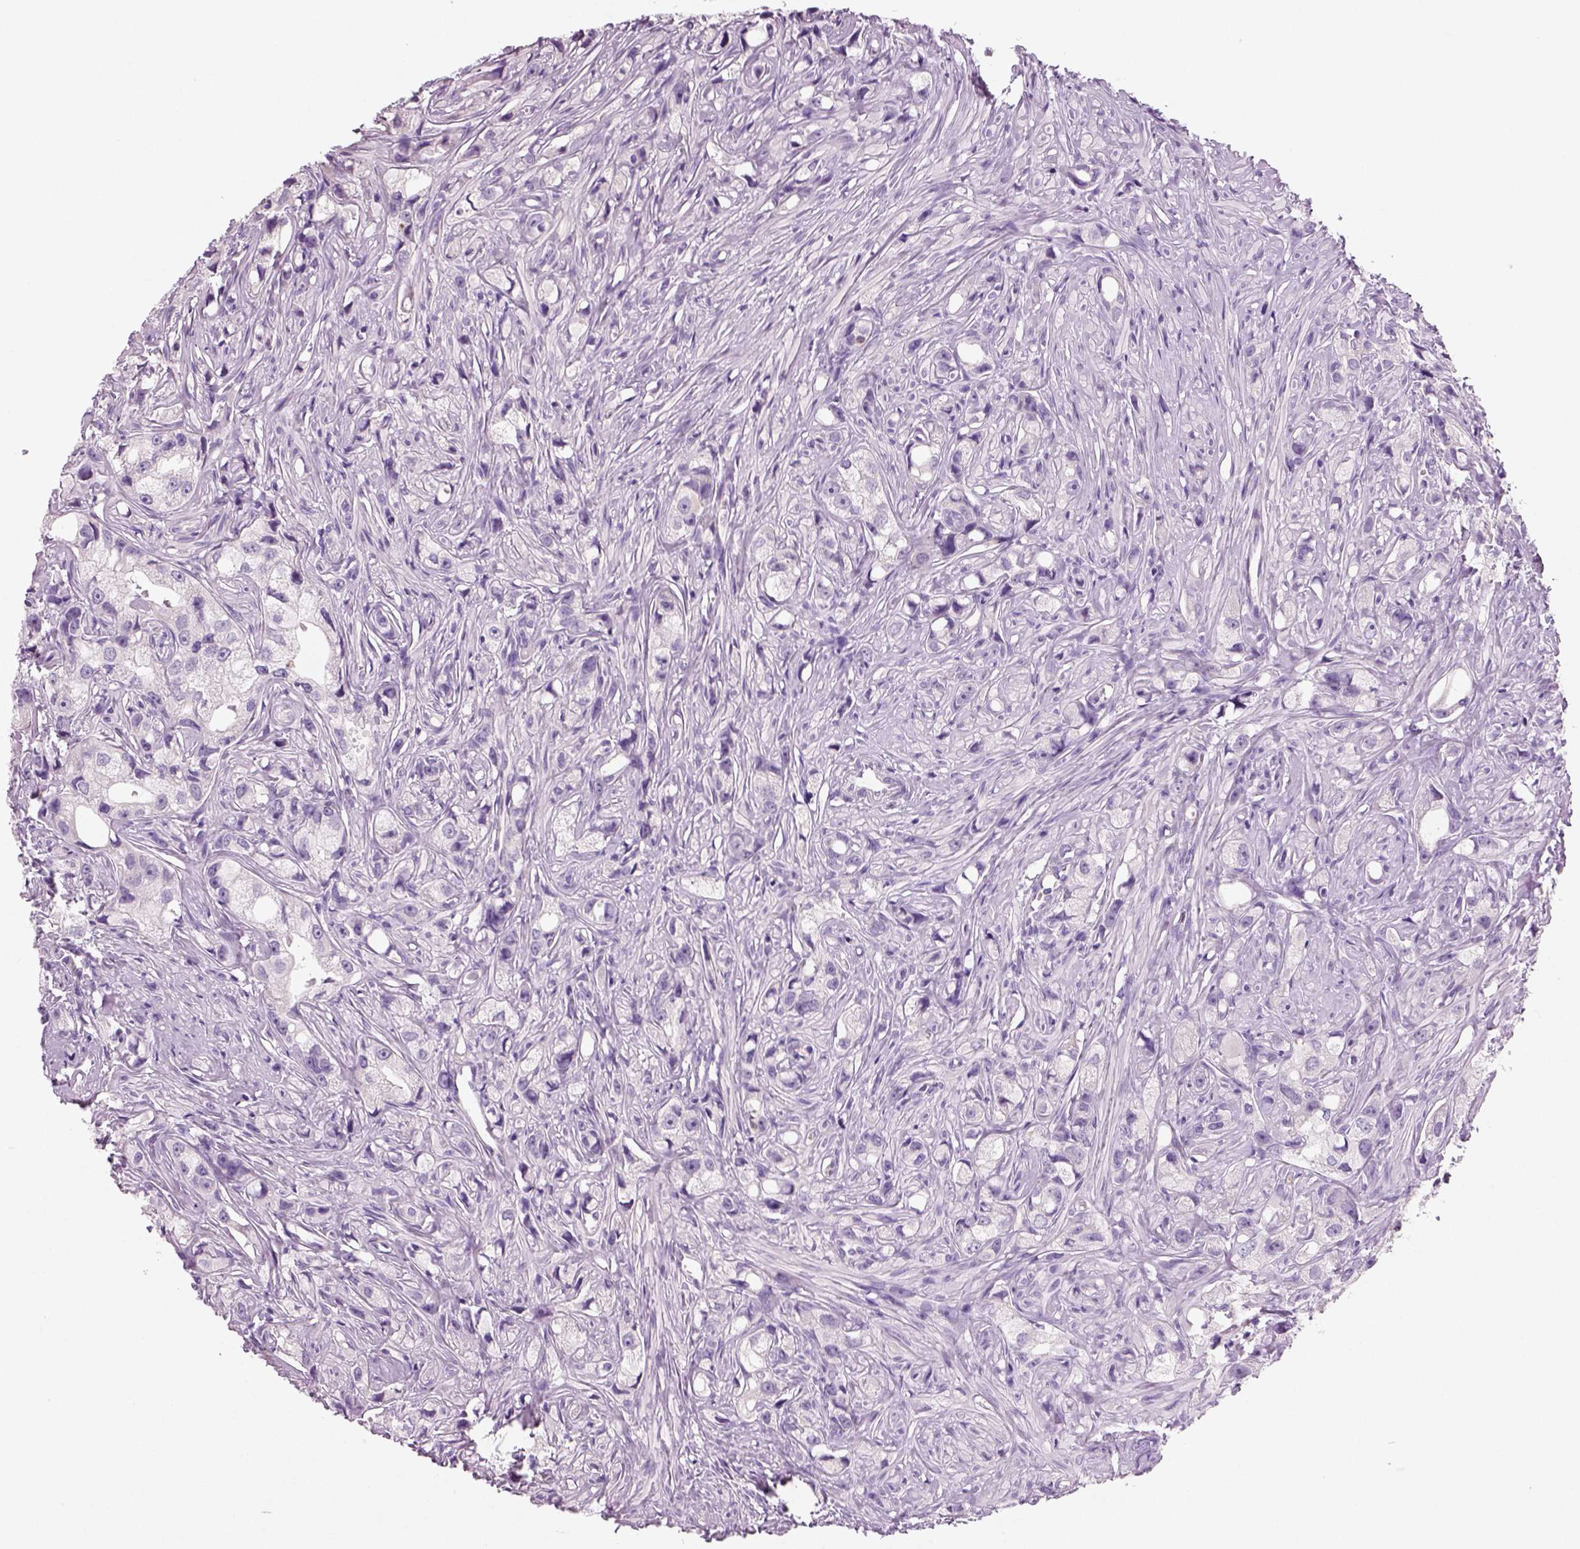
{"staining": {"intensity": "negative", "quantity": "none", "location": "none"}, "tissue": "prostate cancer", "cell_type": "Tumor cells", "image_type": "cancer", "snomed": [{"axis": "morphology", "description": "Adenocarcinoma, High grade"}, {"axis": "topography", "description": "Prostate"}], "caption": "DAB immunohistochemical staining of human prostate cancer demonstrates no significant staining in tumor cells.", "gene": "NECAB2", "patient": {"sex": "male", "age": 75}}